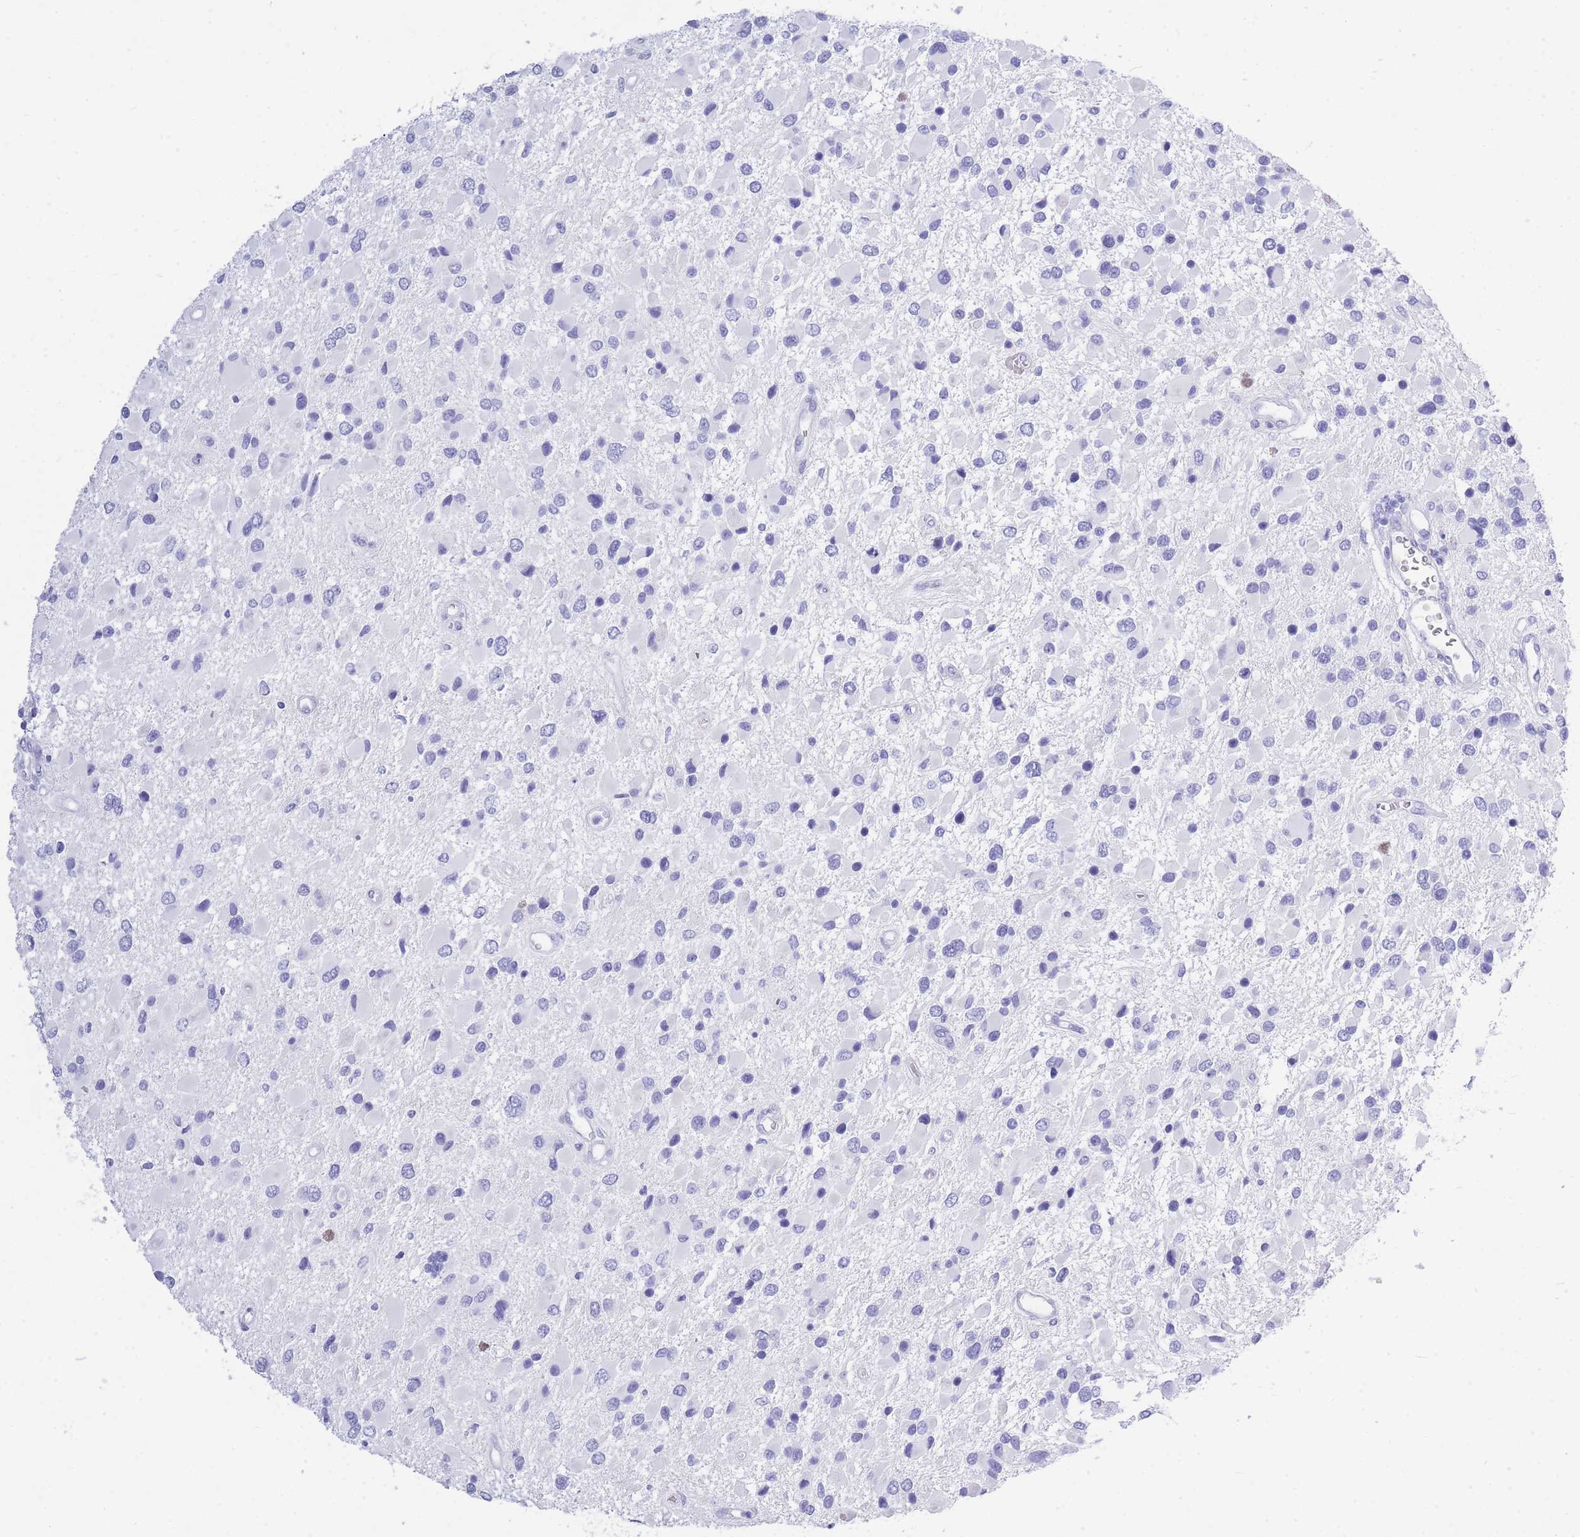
{"staining": {"intensity": "negative", "quantity": "none", "location": "none"}, "tissue": "glioma", "cell_type": "Tumor cells", "image_type": "cancer", "snomed": [{"axis": "morphology", "description": "Glioma, malignant, High grade"}, {"axis": "topography", "description": "Brain"}], "caption": "There is no significant expression in tumor cells of glioma. (Brightfield microscopy of DAB immunohistochemistry (IHC) at high magnification).", "gene": "ZFP62", "patient": {"sex": "male", "age": 53}}